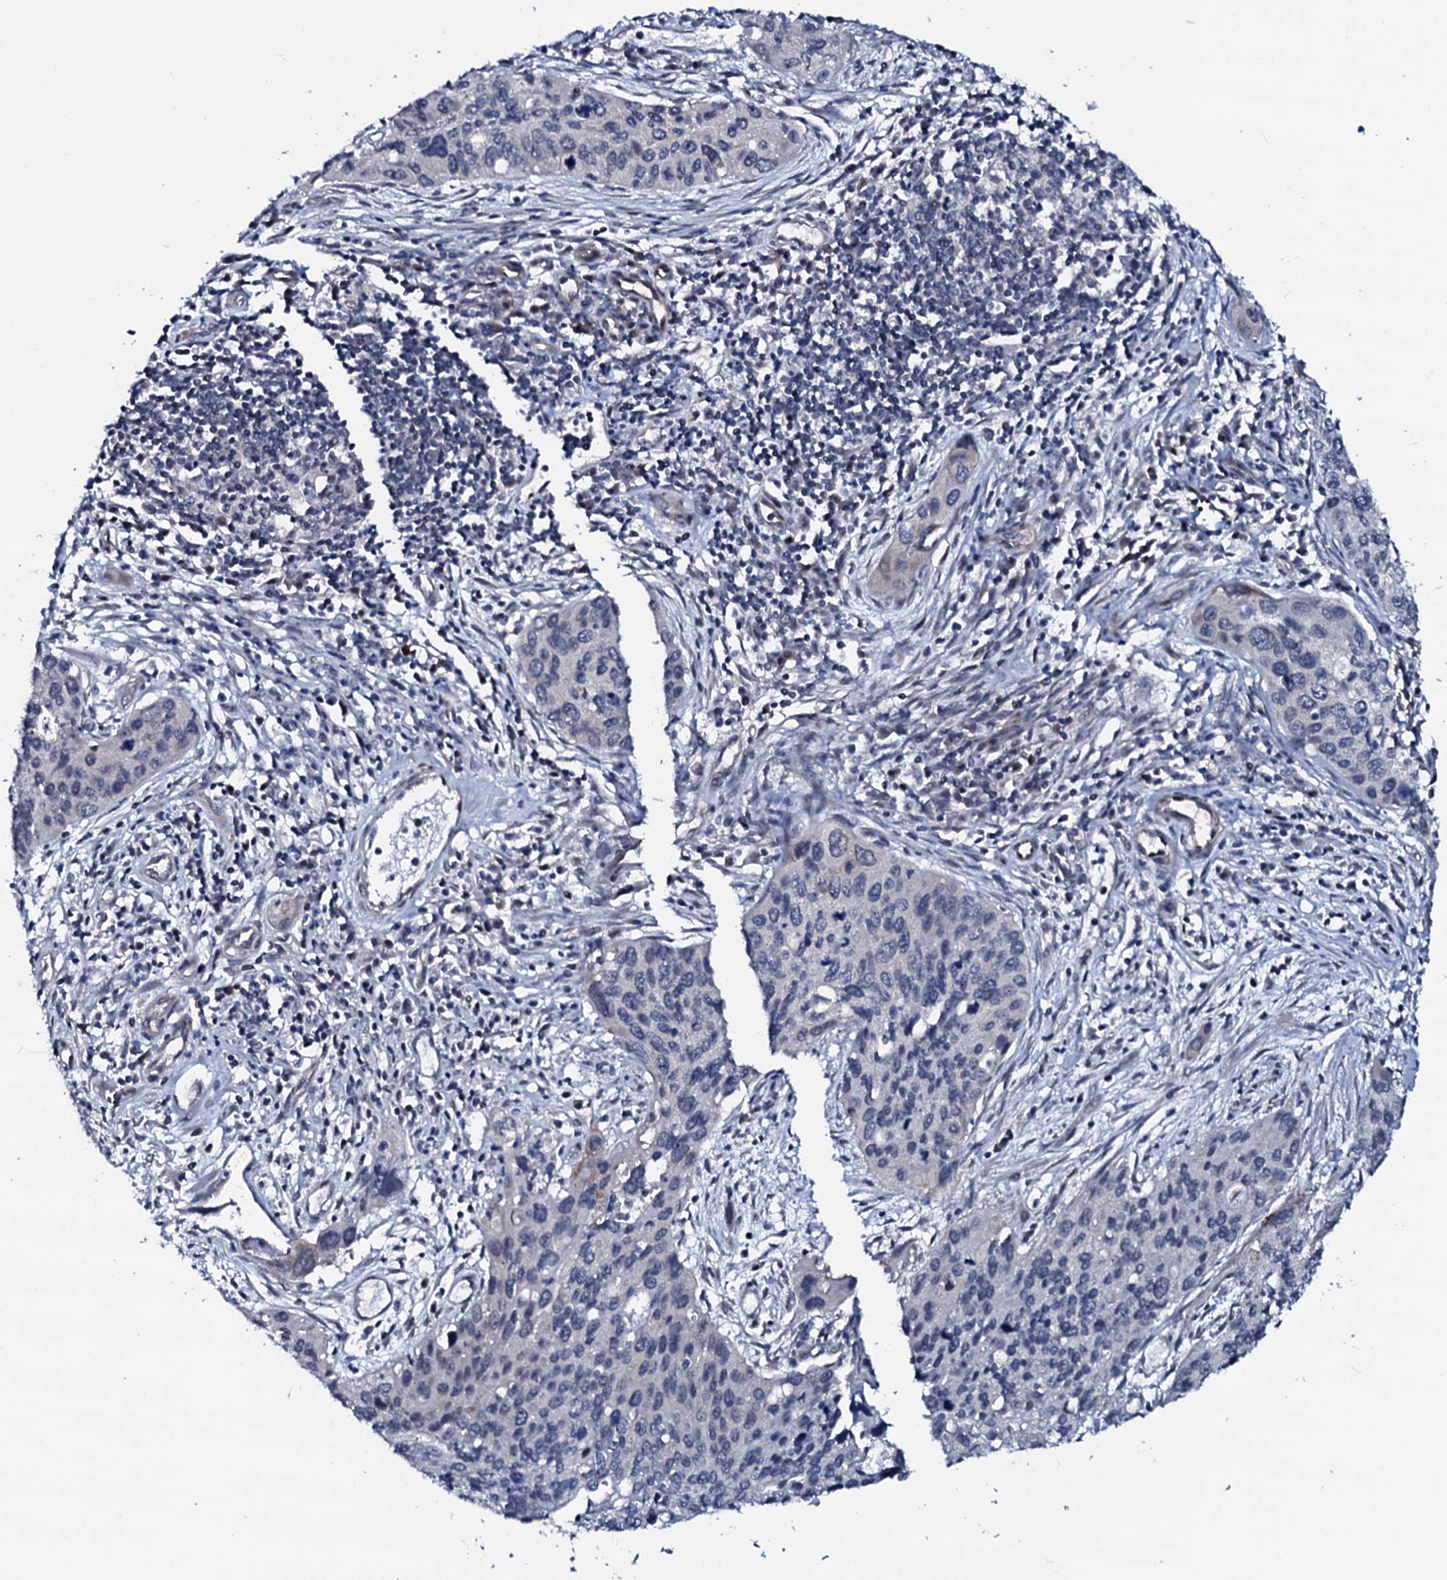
{"staining": {"intensity": "negative", "quantity": "none", "location": "none"}, "tissue": "cervical cancer", "cell_type": "Tumor cells", "image_type": "cancer", "snomed": [{"axis": "morphology", "description": "Squamous cell carcinoma, NOS"}, {"axis": "topography", "description": "Cervix"}], "caption": "A photomicrograph of cervical cancer (squamous cell carcinoma) stained for a protein shows no brown staining in tumor cells.", "gene": "OGFOD2", "patient": {"sex": "female", "age": 55}}